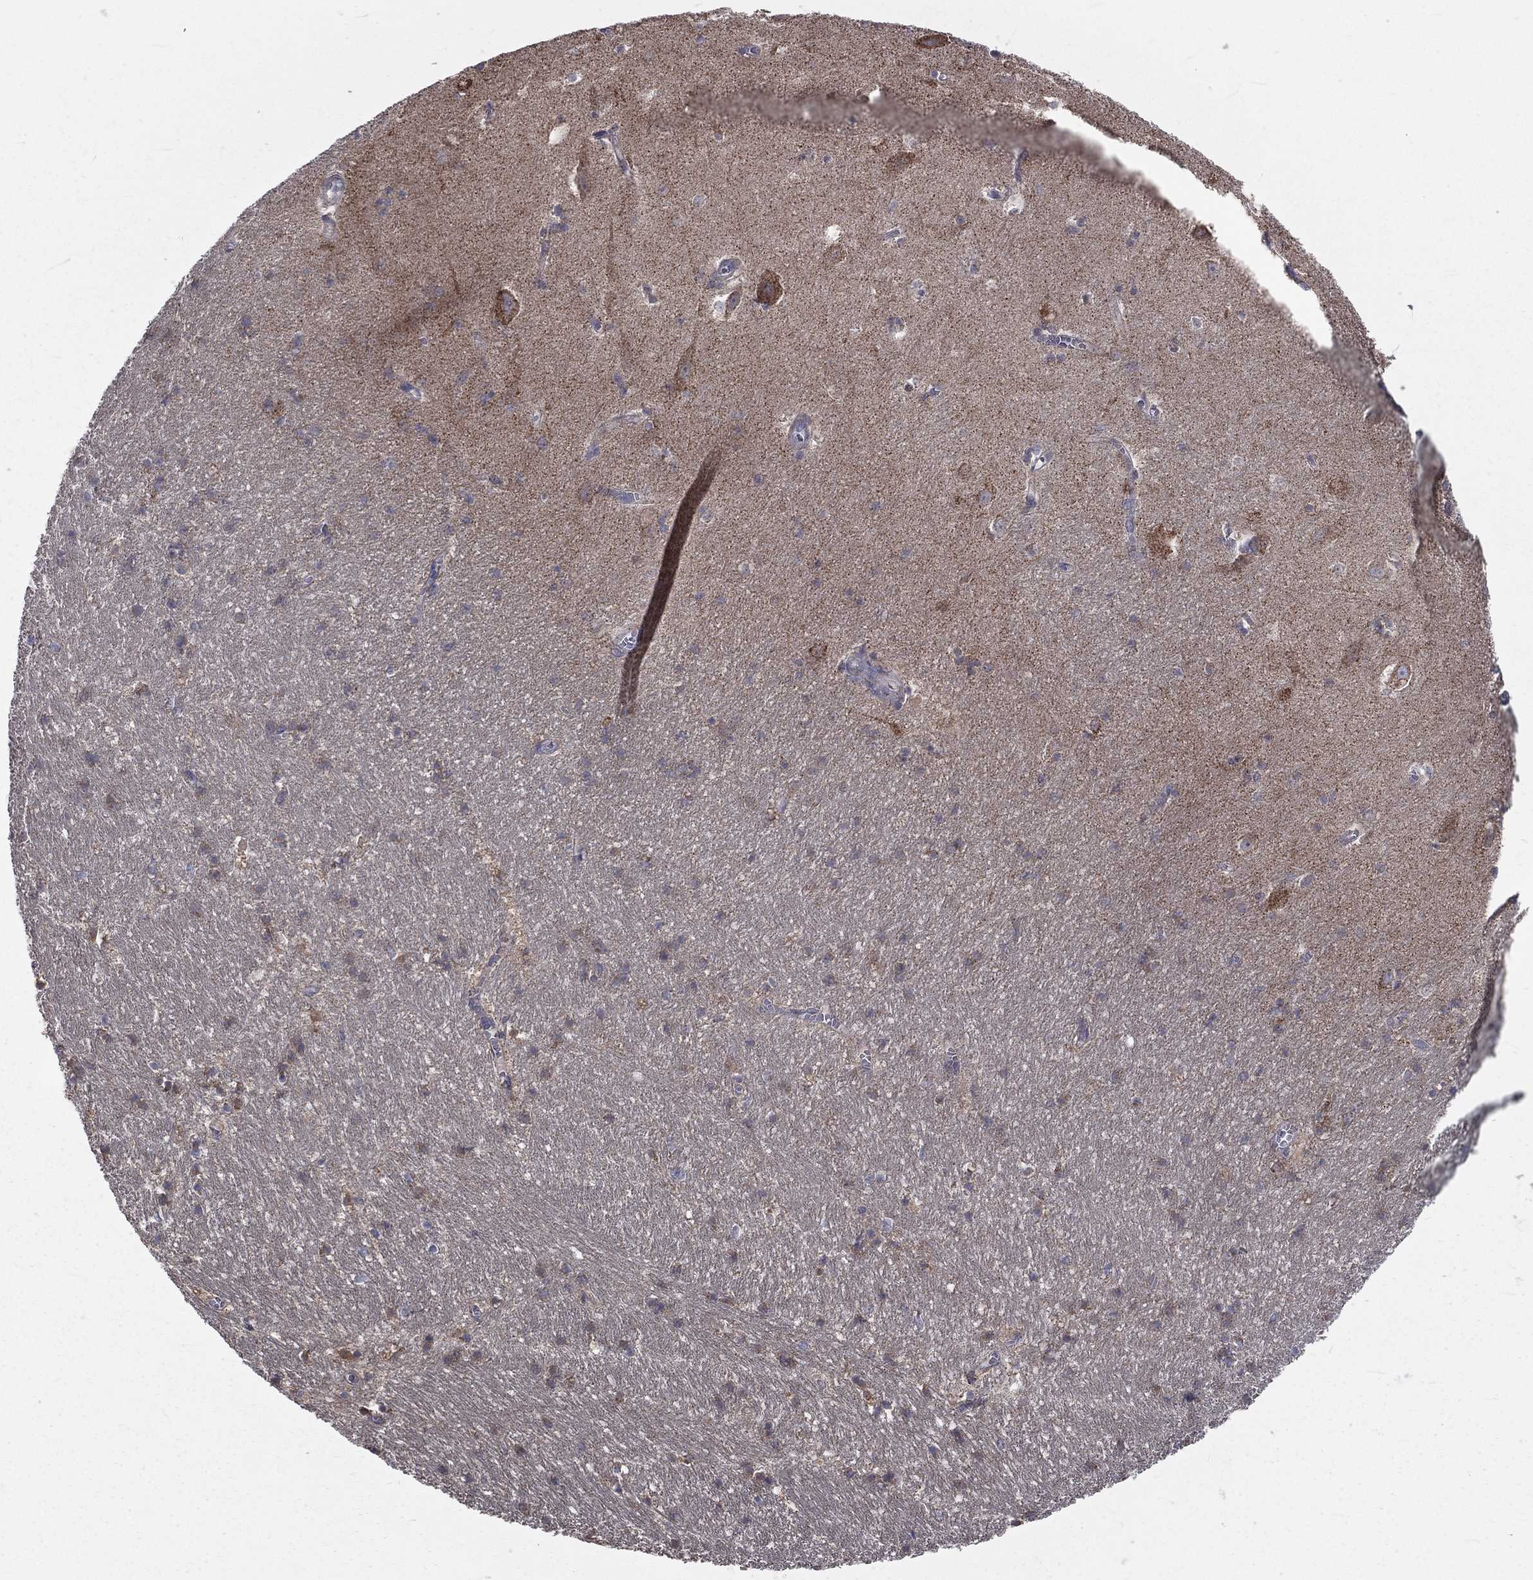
{"staining": {"intensity": "negative", "quantity": "none", "location": "none"}, "tissue": "hippocampus", "cell_type": "Glial cells", "image_type": "normal", "snomed": [{"axis": "morphology", "description": "Normal tissue, NOS"}, {"axis": "topography", "description": "Hippocampus"}], "caption": "Benign hippocampus was stained to show a protein in brown. There is no significant staining in glial cells.", "gene": "GPD1", "patient": {"sex": "female", "age": 64}}